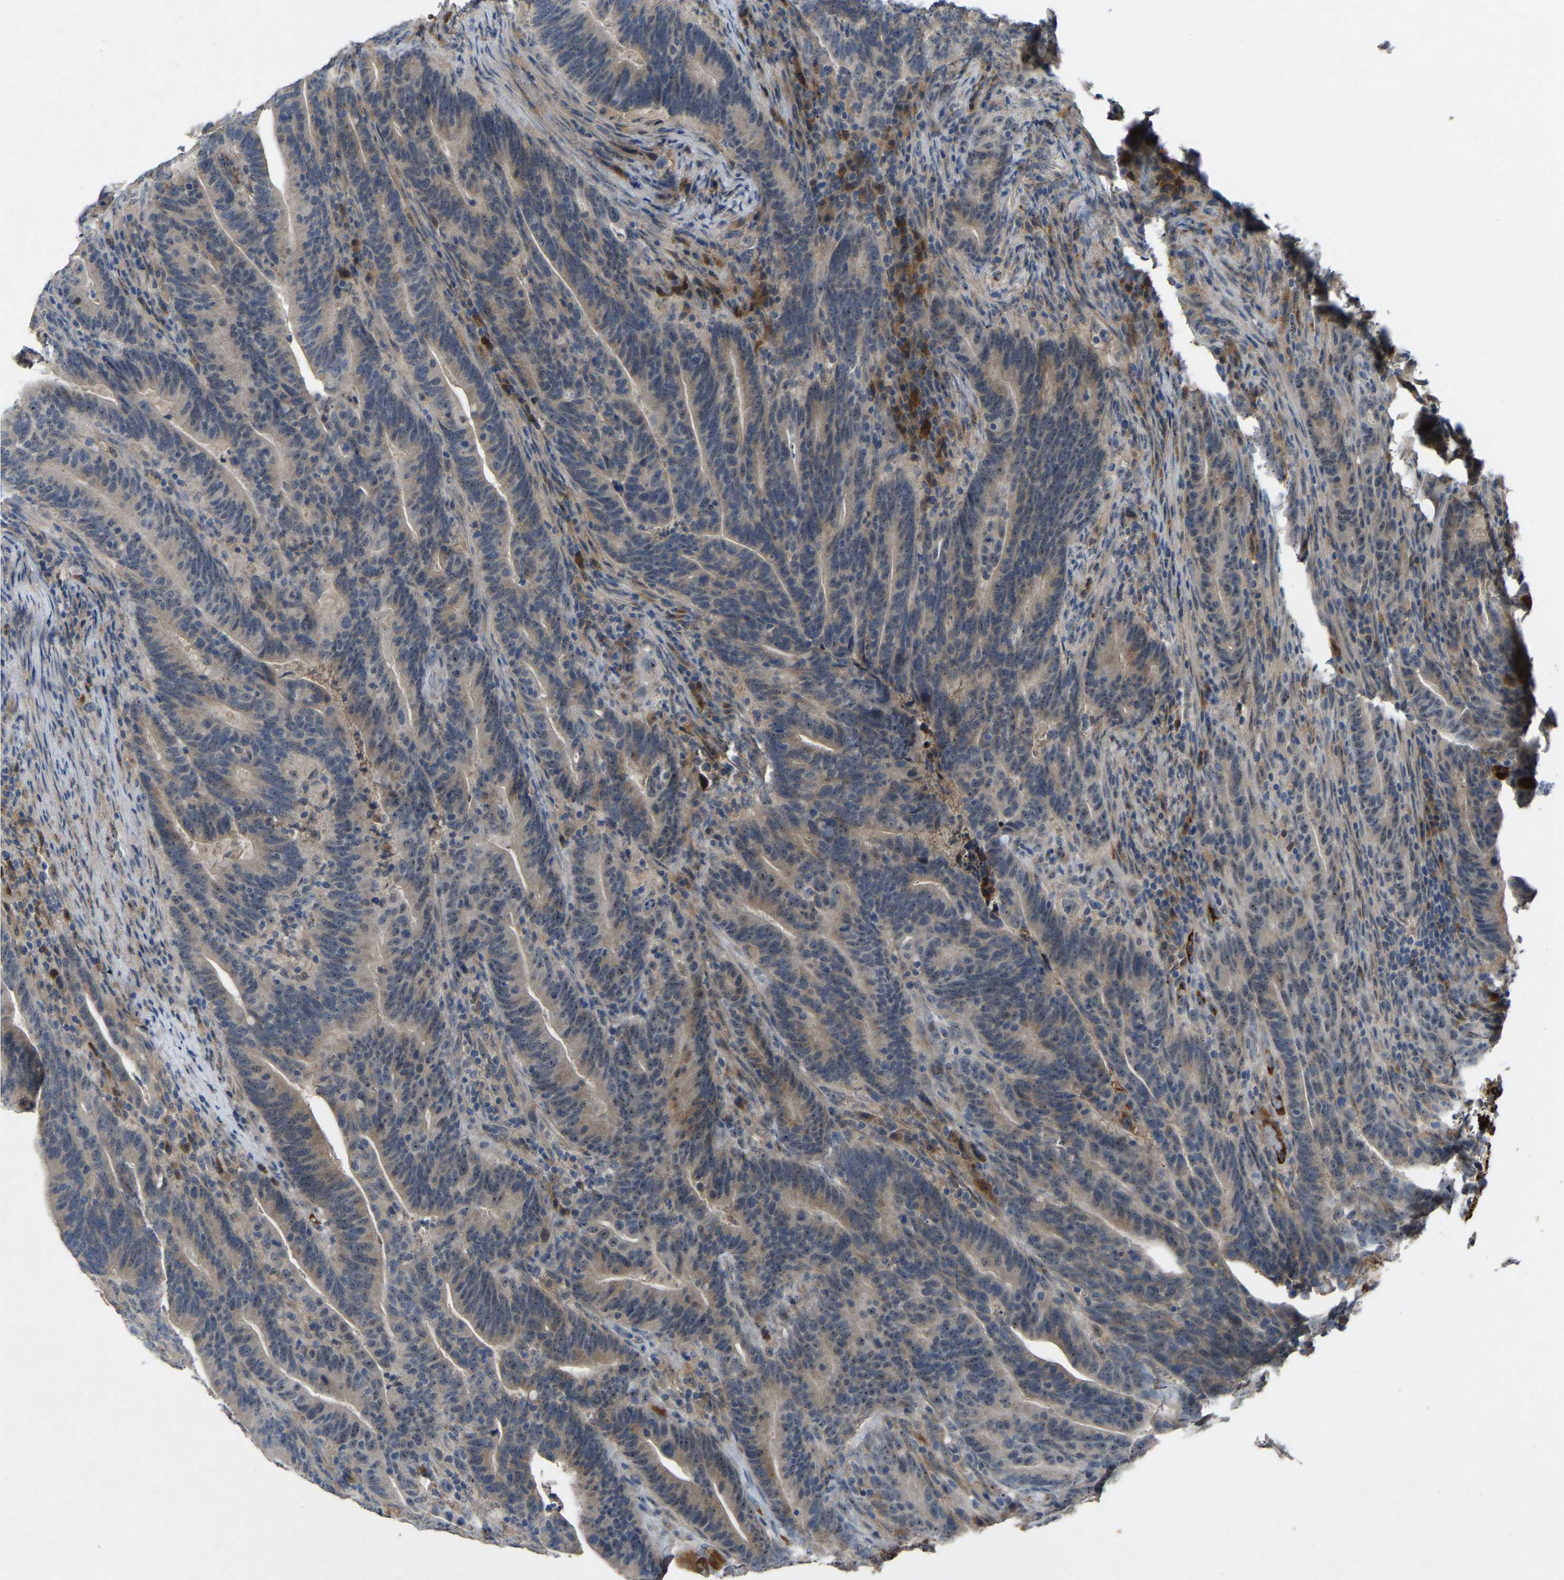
{"staining": {"intensity": "negative", "quantity": "none", "location": "none"}, "tissue": "colorectal cancer", "cell_type": "Tumor cells", "image_type": "cancer", "snomed": [{"axis": "morphology", "description": "Adenocarcinoma, NOS"}, {"axis": "topography", "description": "Colon"}], "caption": "Tumor cells show no significant protein positivity in colorectal cancer (adenocarcinoma).", "gene": "FHIT", "patient": {"sex": "female", "age": 66}}